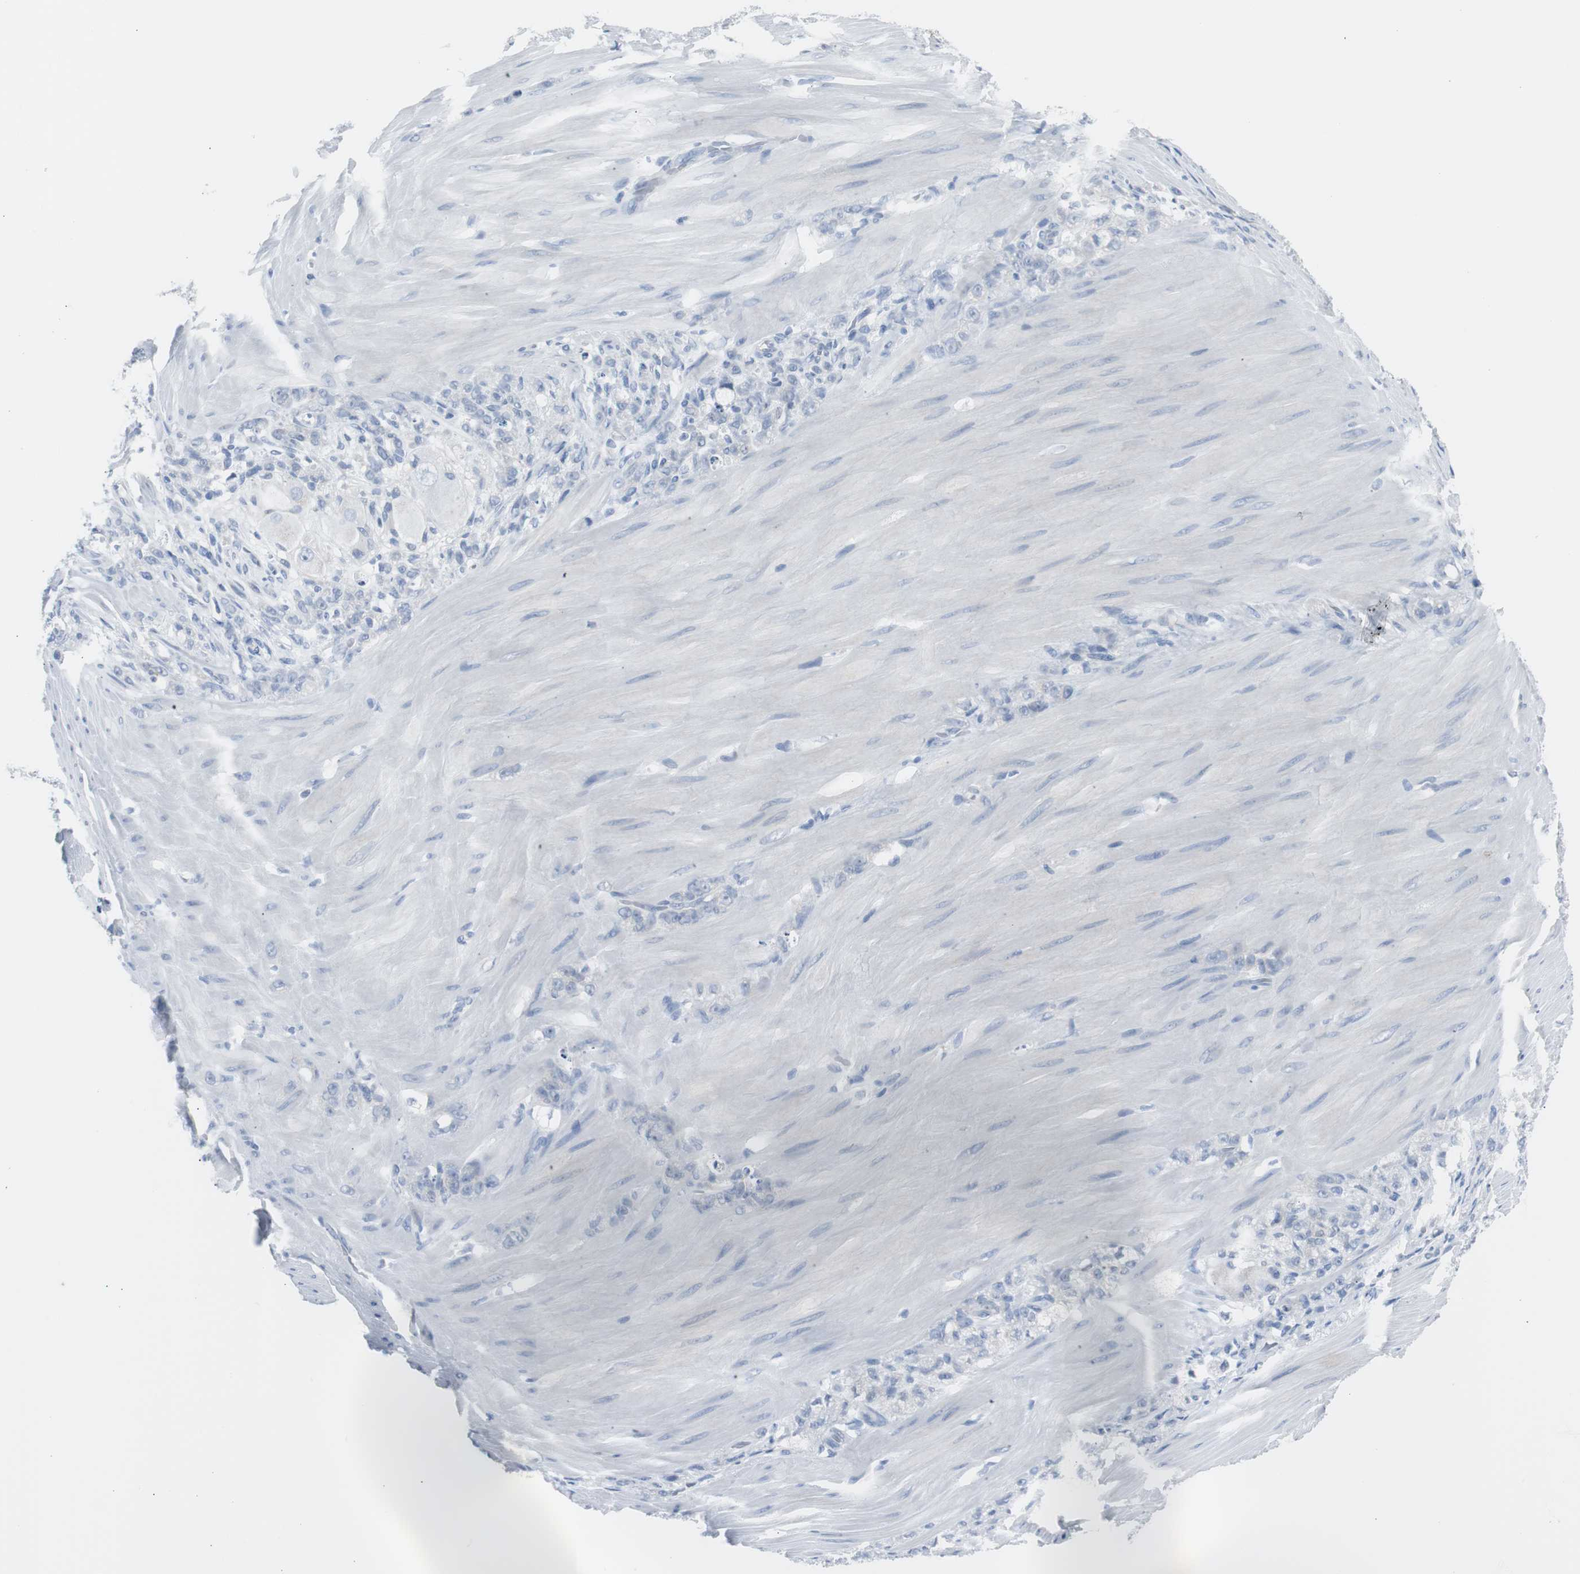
{"staining": {"intensity": "negative", "quantity": "none", "location": "none"}, "tissue": "stomach cancer", "cell_type": "Tumor cells", "image_type": "cancer", "snomed": [{"axis": "morphology", "description": "Adenocarcinoma, NOS"}, {"axis": "topography", "description": "Stomach"}], "caption": "Stomach cancer (adenocarcinoma) stained for a protein using IHC shows no positivity tumor cells.", "gene": "S100A7", "patient": {"sex": "male", "age": 82}}